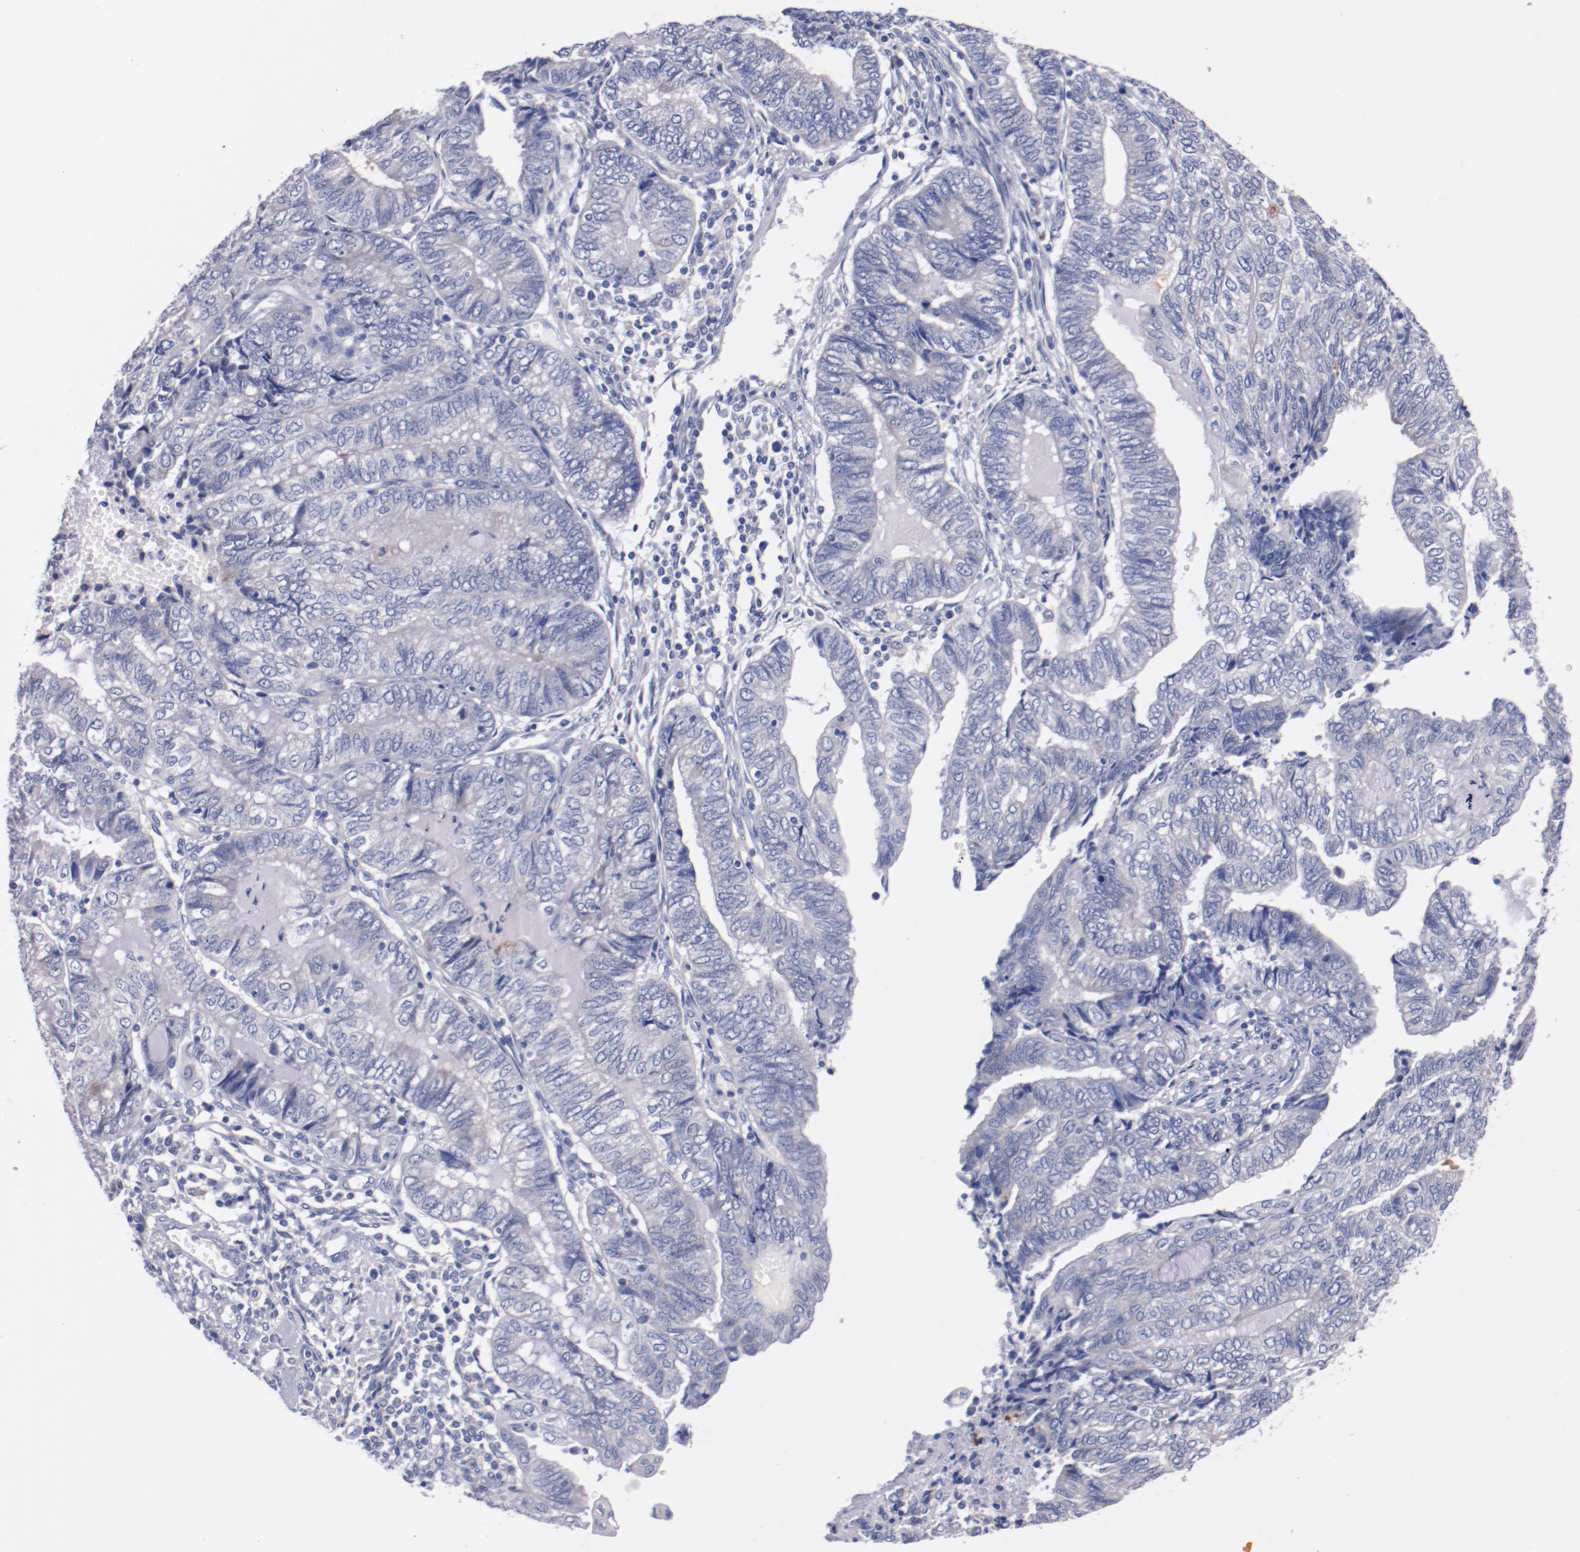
{"staining": {"intensity": "negative", "quantity": "none", "location": "none"}, "tissue": "endometrial cancer", "cell_type": "Tumor cells", "image_type": "cancer", "snomed": [{"axis": "morphology", "description": "Adenocarcinoma, NOS"}, {"axis": "topography", "description": "Uterus"}, {"axis": "topography", "description": "Endometrium"}], "caption": "This is an IHC micrograph of endometrial adenocarcinoma. There is no staining in tumor cells.", "gene": "CNTNAP2", "patient": {"sex": "female", "age": 70}}